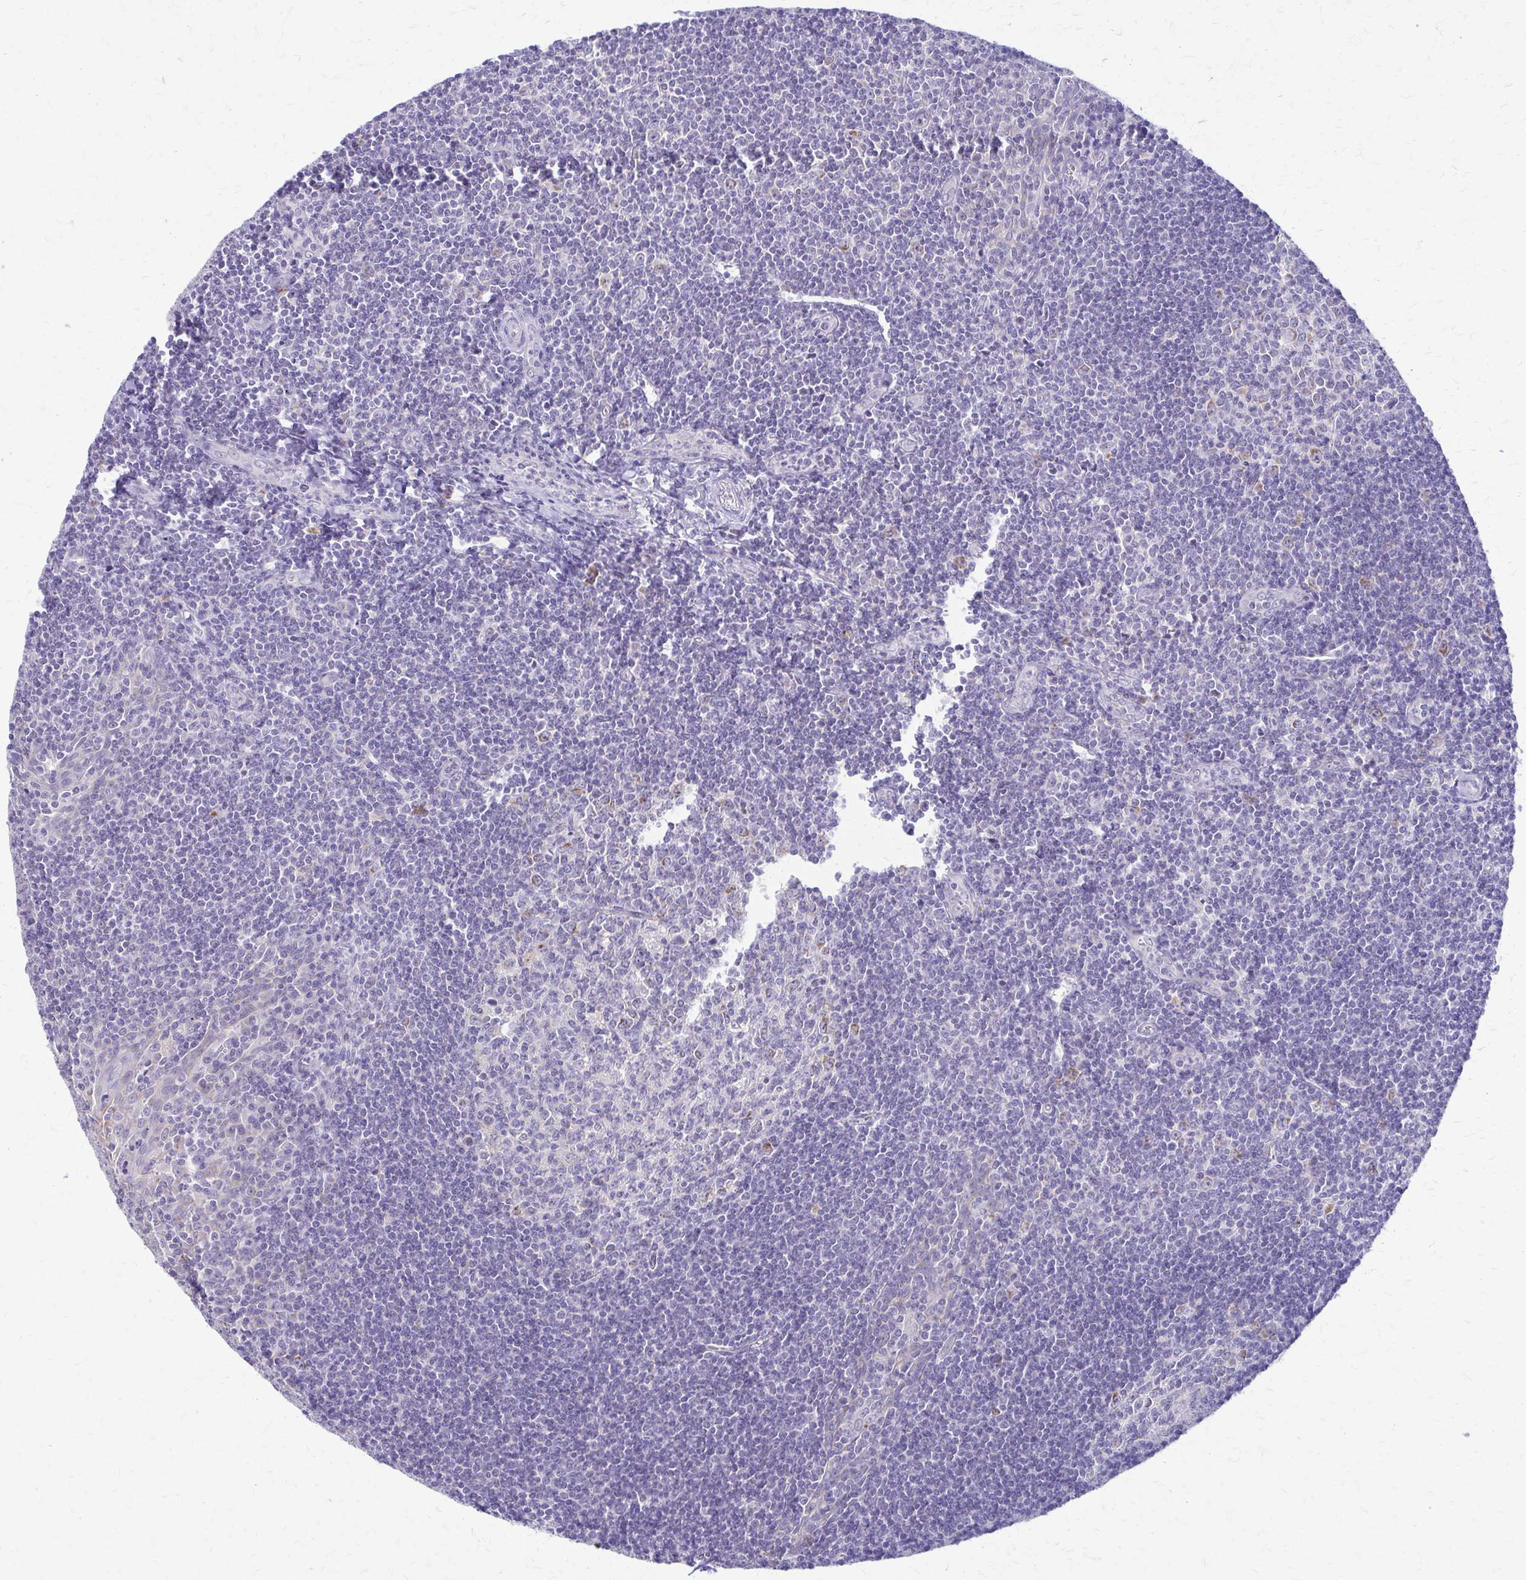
{"staining": {"intensity": "moderate", "quantity": "<25%", "location": "cytoplasmic/membranous"}, "tissue": "tonsil", "cell_type": "Germinal center cells", "image_type": "normal", "snomed": [{"axis": "morphology", "description": "Normal tissue, NOS"}, {"axis": "morphology", "description": "Inflammation, NOS"}, {"axis": "topography", "description": "Tonsil"}], "caption": "This histopathology image exhibits normal tonsil stained with immunohistochemistry to label a protein in brown. The cytoplasmic/membranous of germinal center cells show moderate positivity for the protein. Nuclei are counter-stained blue.", "gene": "SAMD13", "patient": {"sex": "female", "age": 31}}